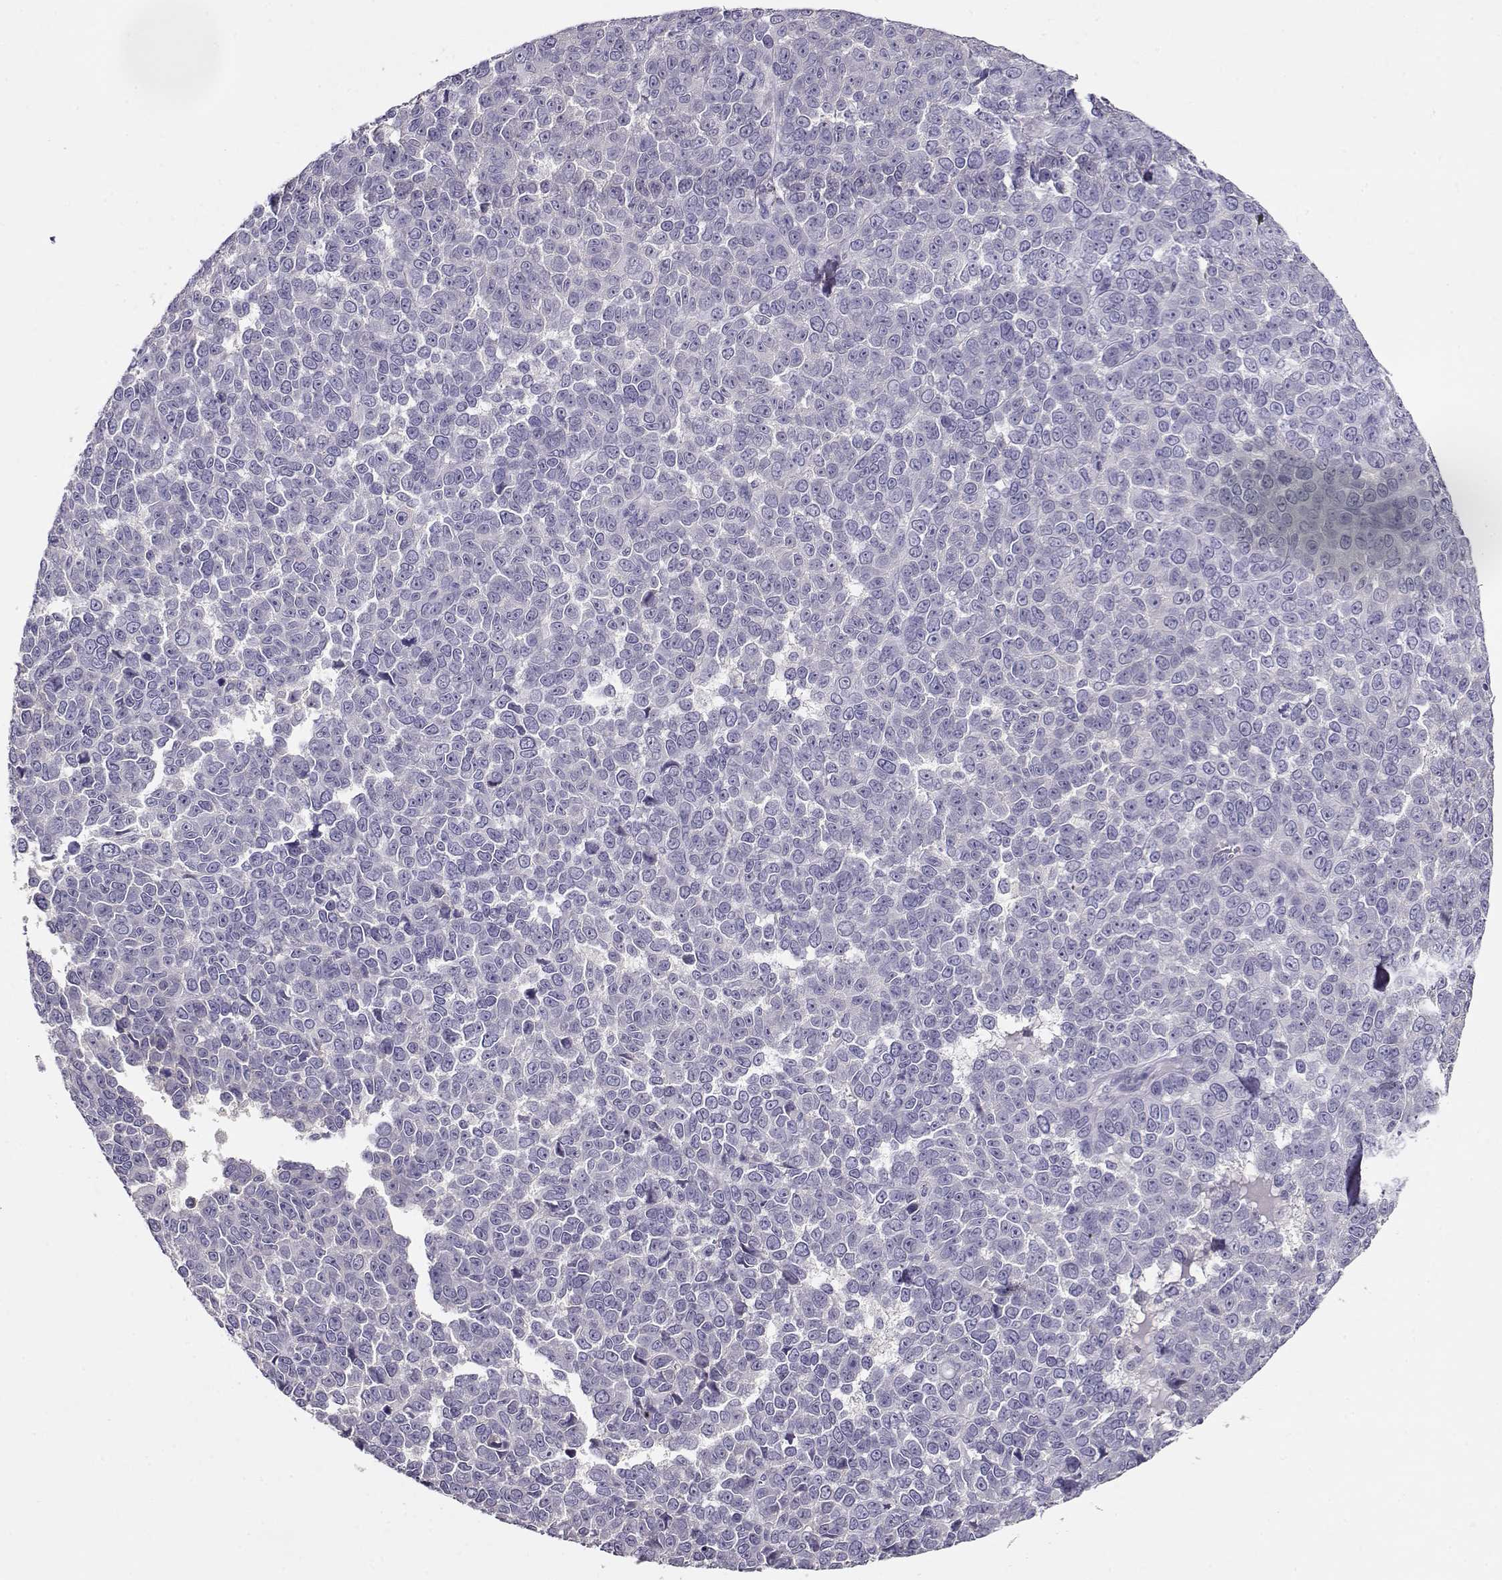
{"staining": {"intensity": "negative", "quantity": "none", "location": "none"}, "tissue": "melanoma", "cell_type": "Tumor cells", "image_type": "cancer", "snomed": [{"axis": "morphology", "description": "Malignant melanoma, NOS"}, {"axis": "topography", "description": "Skin"}], "caption": "The photomicrograph reveals no staining of tumor cells in melanoma.", "gene": "NDRG4", "patient": {"sex": "female", "age": 95}}